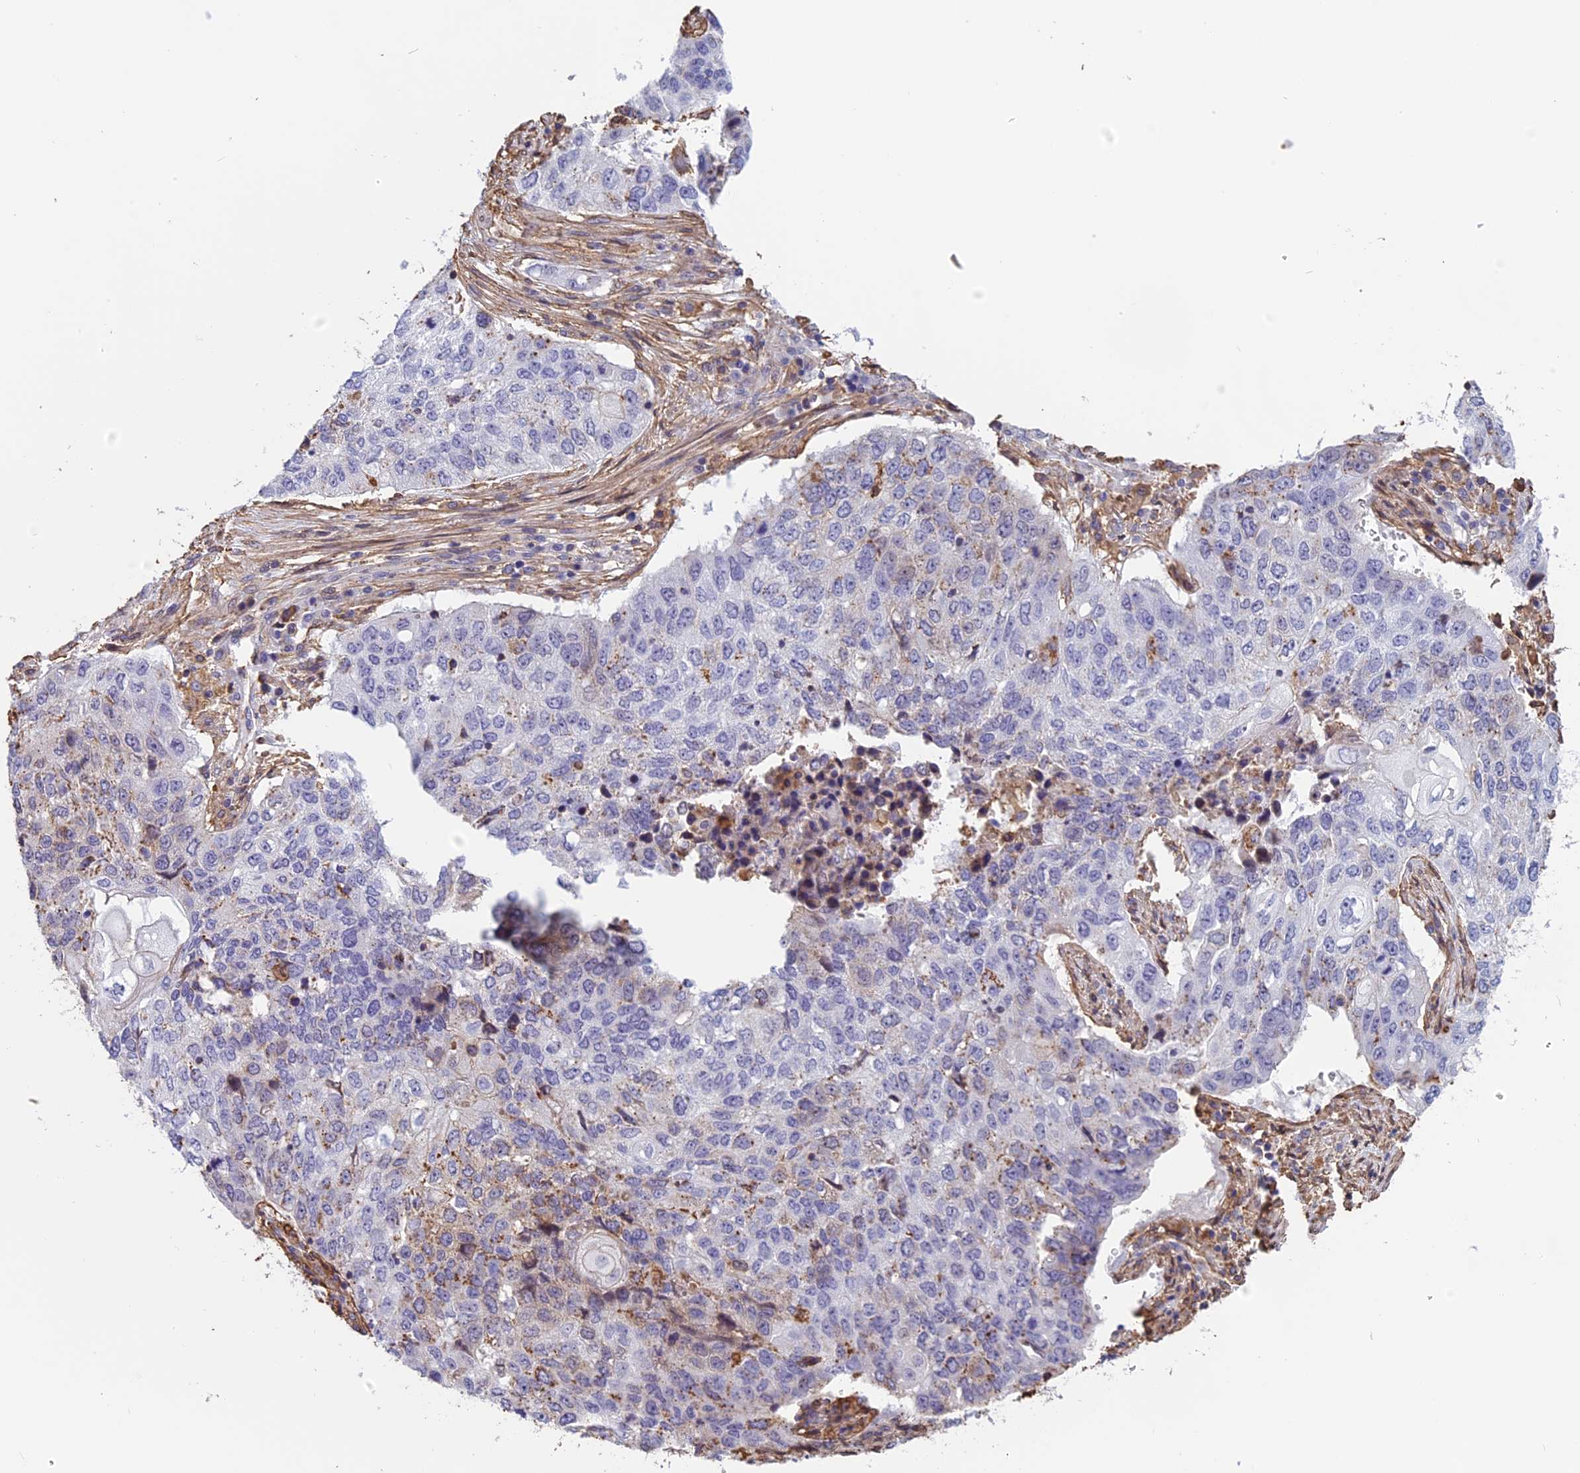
{"staining": {"intensity": "negative", "quantity": "none", "location": "none"}, "tissue": "lung cancer", "cell_type": "Tumor cells", "image_type": "cancer", "snomed": [{"axis": "morphology", "description": "Squamous cell carcinoma, NOS"}, {"axis": "topography", "description": "Lung"}], "caption": "The micrograph demonstrates no staining of tumor cells in lung cancer (squamous cell carcinoma).", "gene": "TMEM255B", "patient": {"sex": "female", "age": 63}}